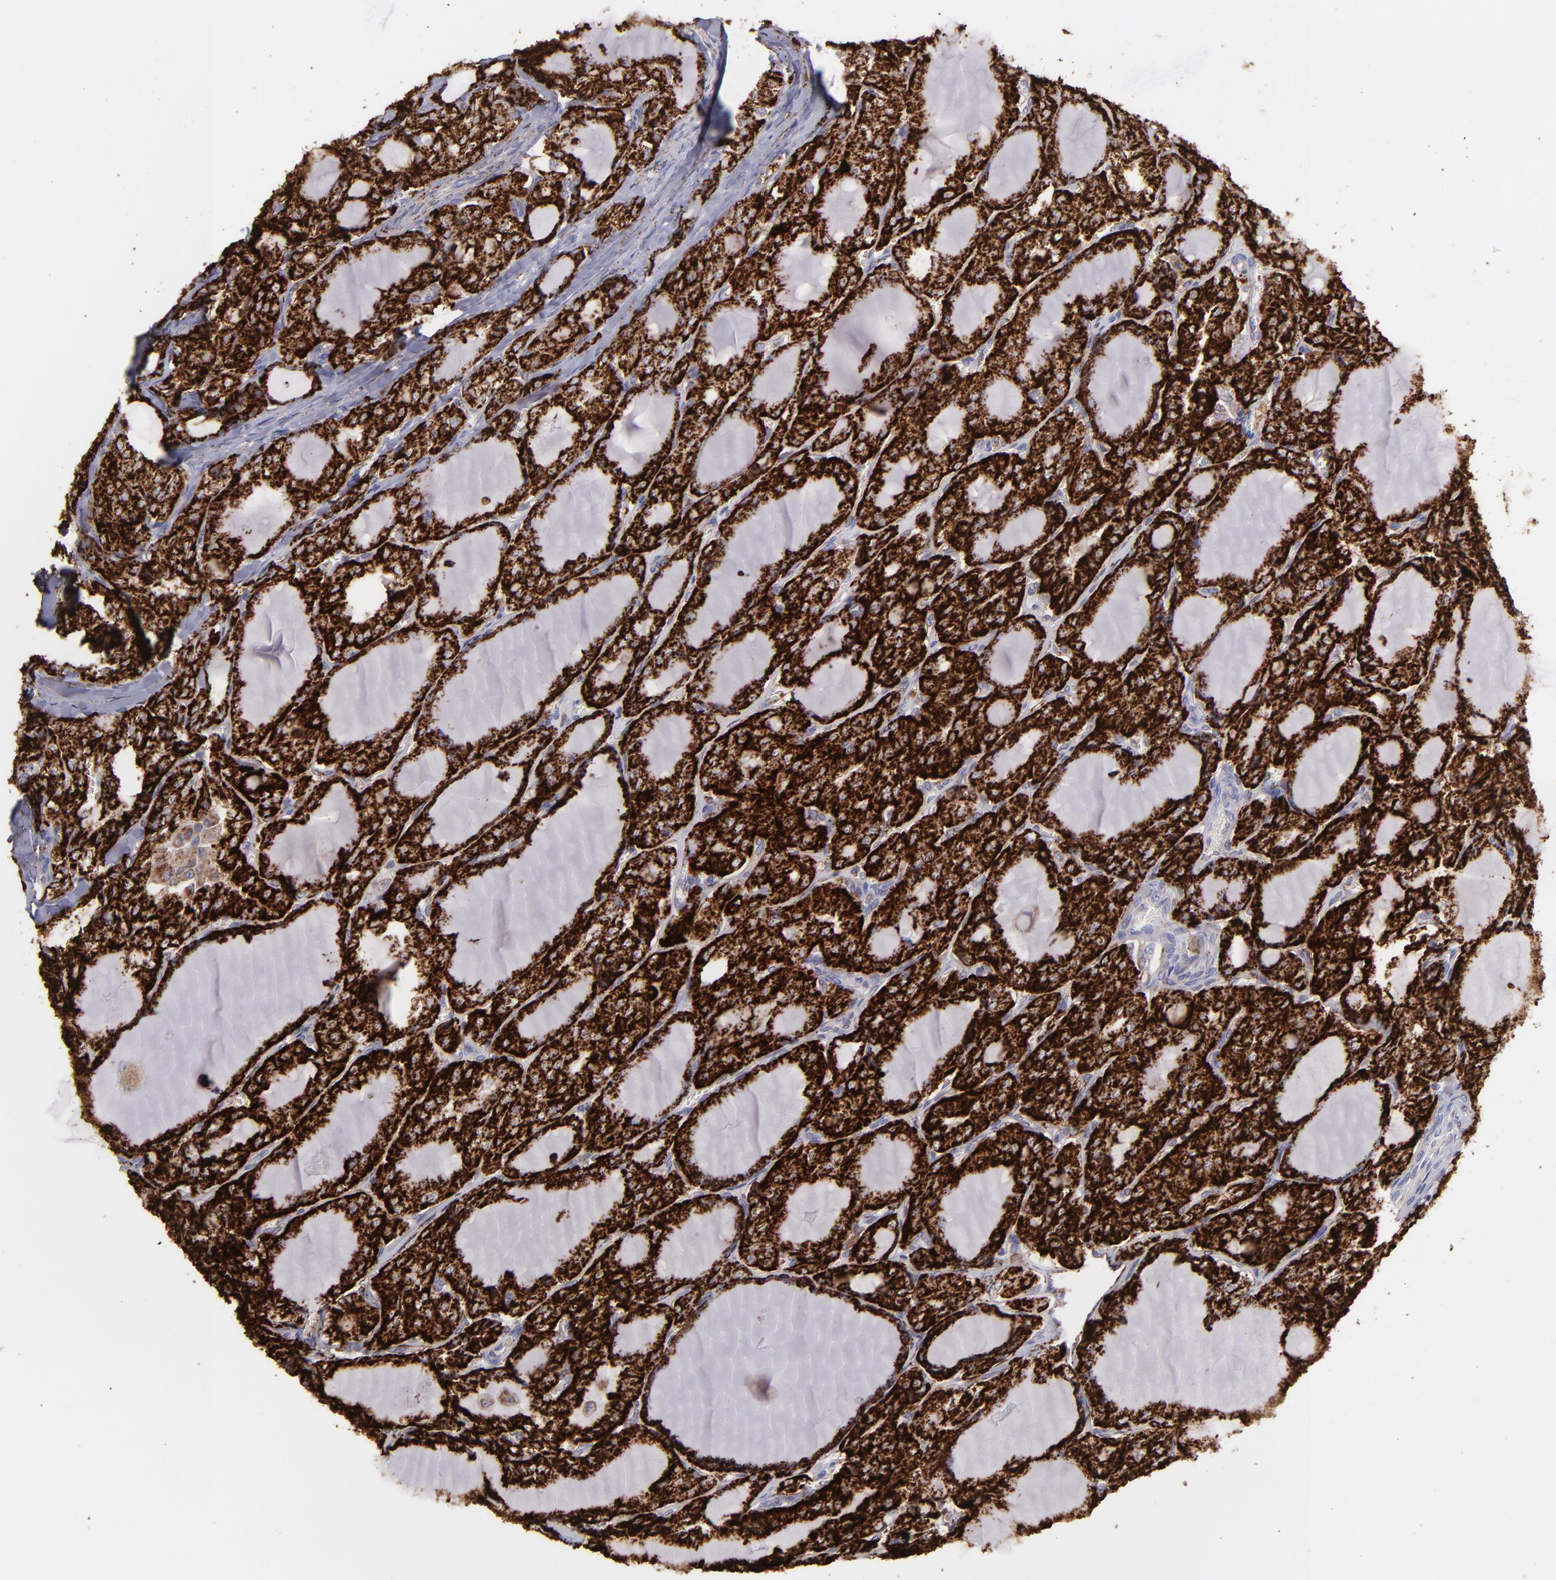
{"staining": {"intensity": "strong", "quantity": ">75%", "location": "cytoplasmic/membranous"}, "tissue": "thyroid cancer", "cell_type": "Tumor cells", "image_type": "cancer", "snomed": [{"axis": "morphology", "description": "Papillary adenocarcinoma, NOS"}, {"axis": "topography", "description": "Thyroid gland"}], "caption": "Human thyroid cancer stained for a protein (brown) demonstrates strong cytoplasmic/membranous positive expression in approximately >75% of tumor cells.", "gene": "MAOB", "patient": {"sex": "male", "age": 20}}